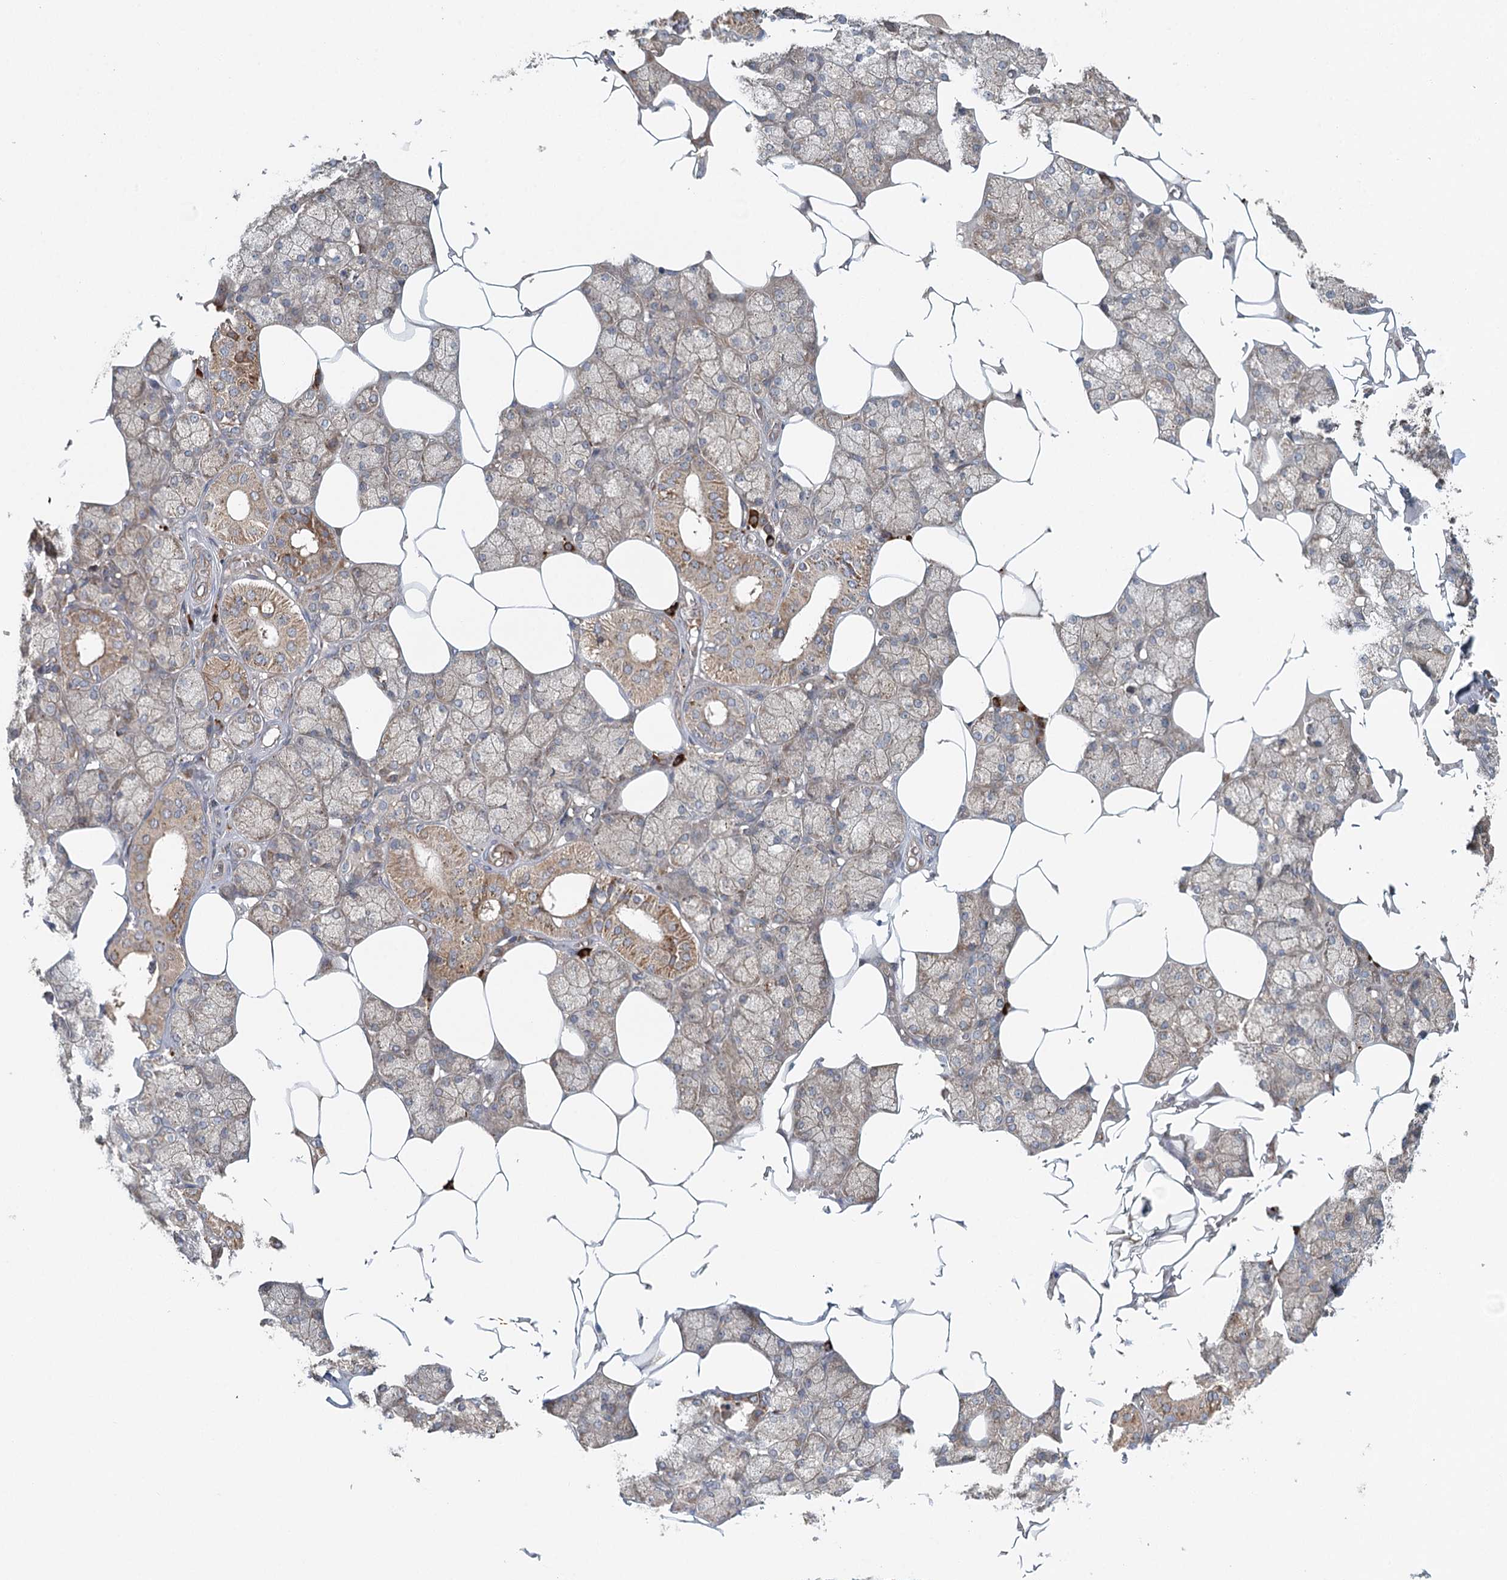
{"staining": {"intensity": "moderate", "quantity": "<25%", "location": "cytoplasmic/membranous"}, "tissue": "salivary gland", "cell_type": "Glandular cells", "image_type": "normal", "snomed": [{"axis": "morphology", "description": "Normal tissue, NOS"}, {"axis": "topography", "description": "Salivary gland"}], "caption": "Glandular cells show low levels of moderate cytoplasmic/membranous staining in approximately <25% of cells in normal salivary gland.", "gene": "ENSG00000273217", "patient": {"sex": "male", "age": 62}}